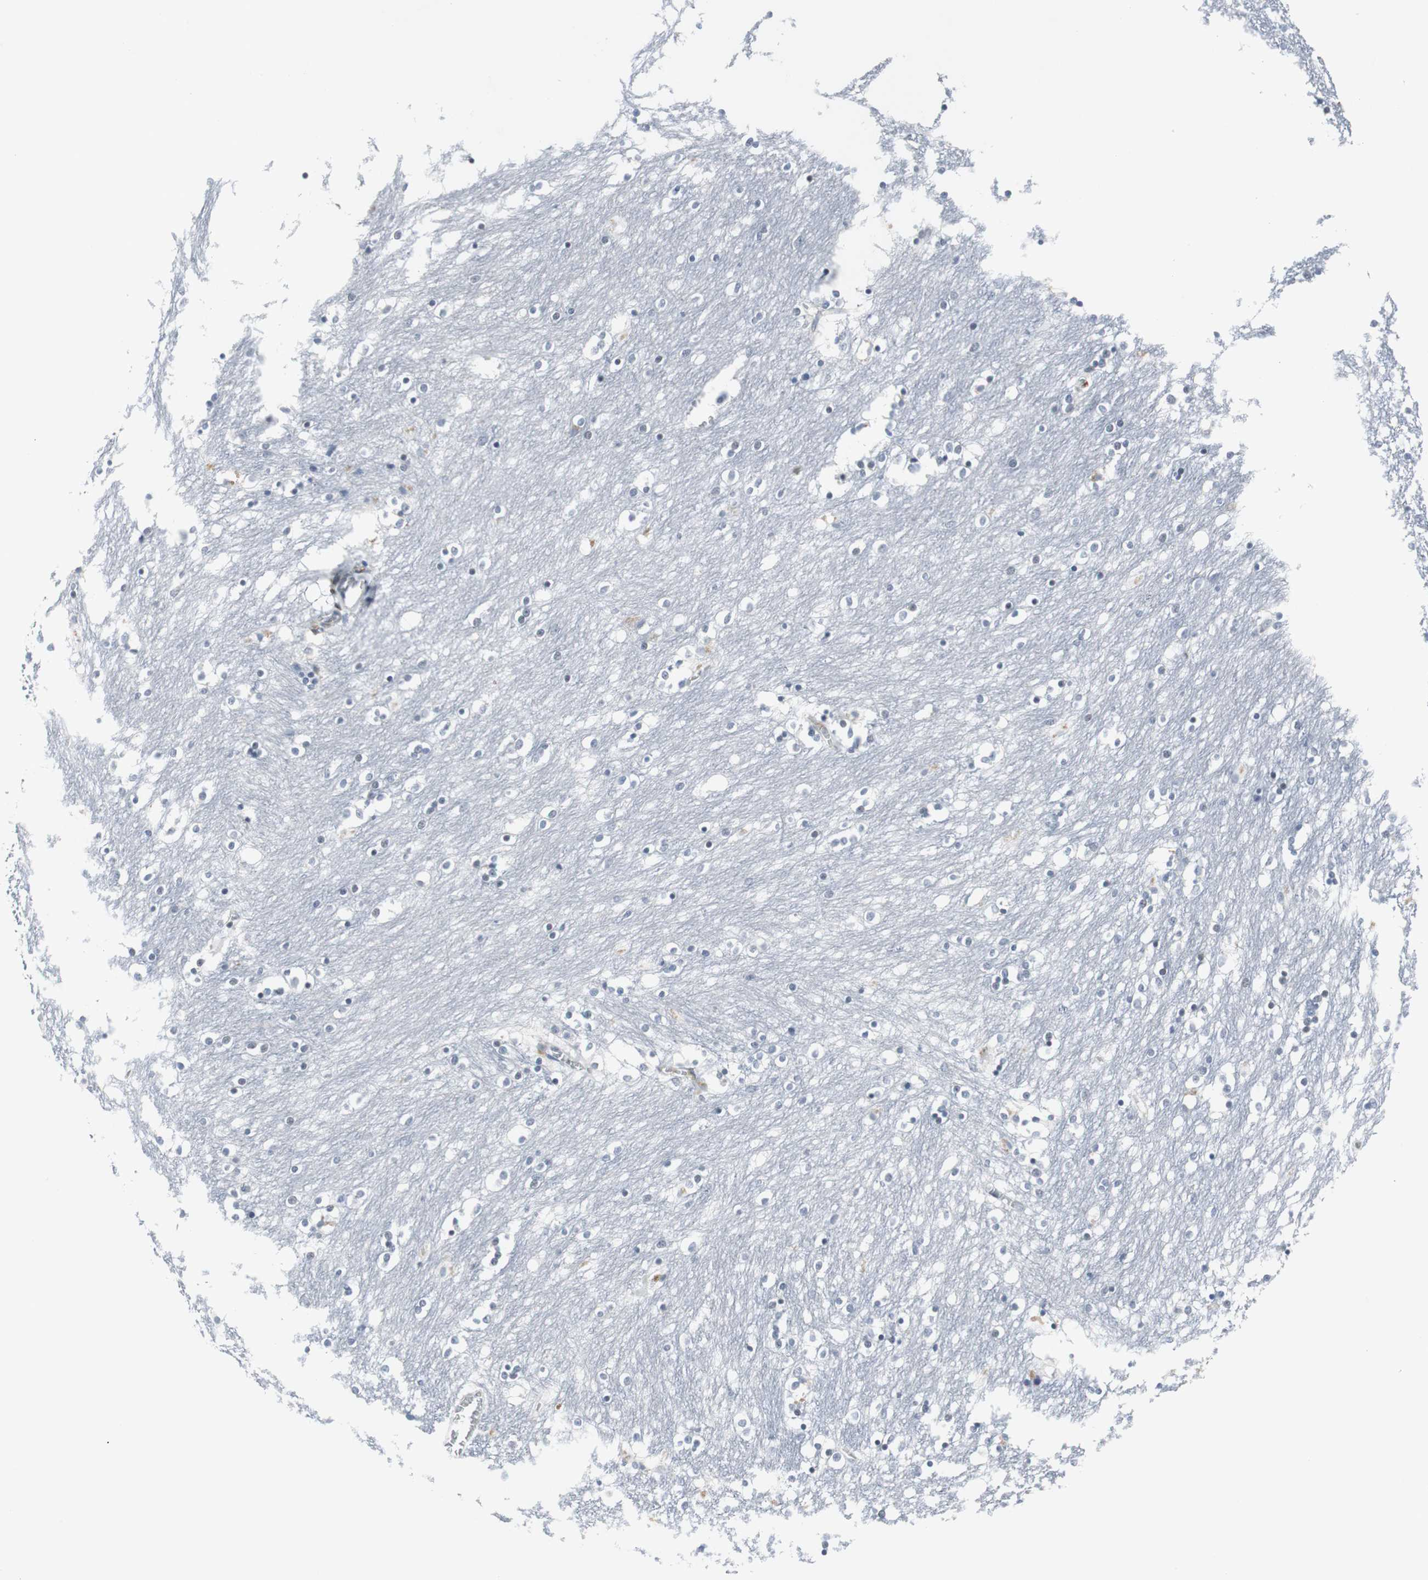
{"staining": {"intensity": "negative", "quantity": "none", "location": "none"}, "tissue": "caudate", "cell_type": "Glial cells", "image_type": "normal", "snomed": [{"axis": "morphology", "description": "Normal tissue, NOS"}, {"axis": "topography", "description": "Lateral ventricle wall"}], "caption": "Glial cells are negative for brown protein staining in unremarkable caudate. Nuclei are stained in blue.", "gene": "ELK1", "patient": {"sex": "female", "age": 54}}